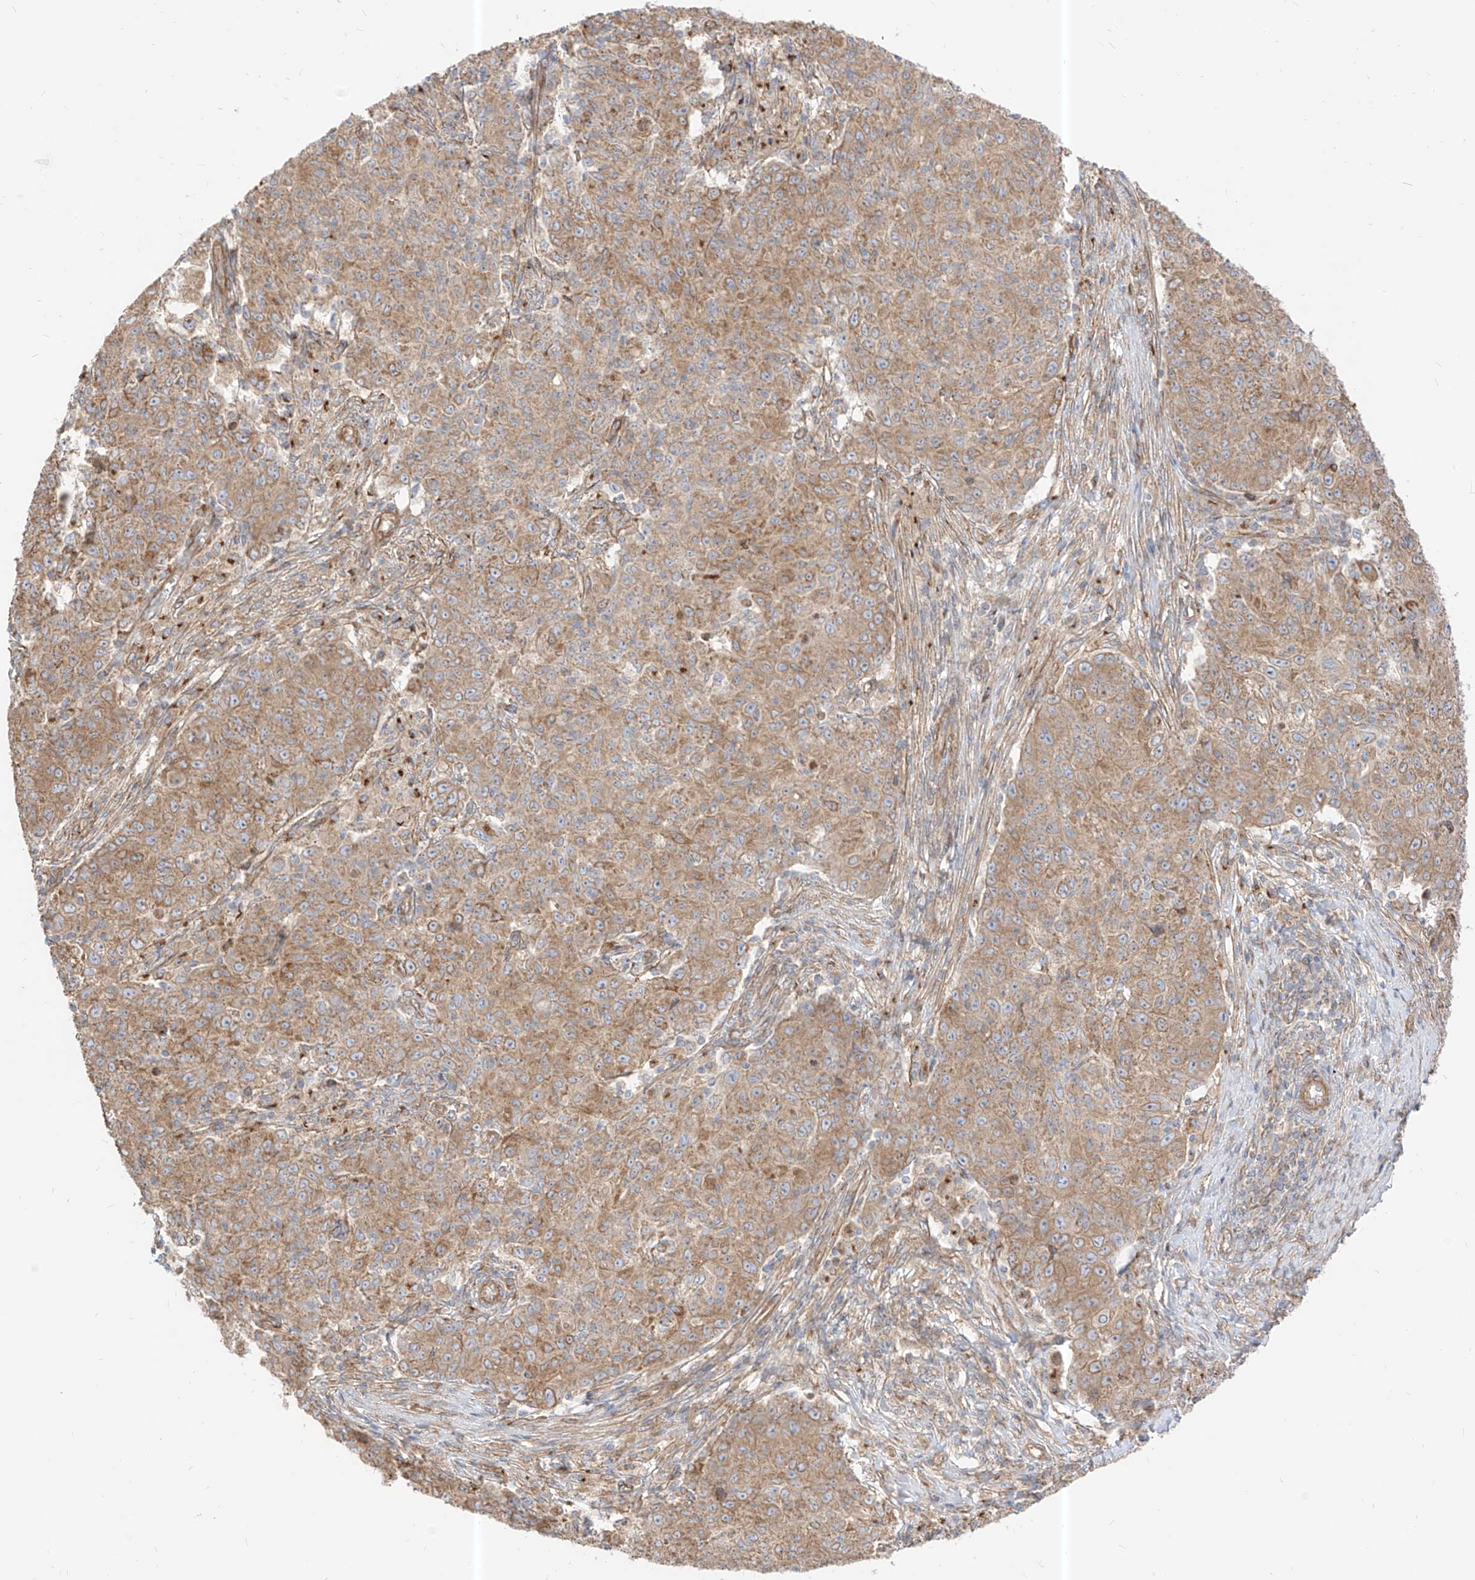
{"staining": {"intensity": "moderate", "quantity": ">75%", "location": "cytoplasmic/membranous"}, "tissue": "ovarian cancer", "cell_type": "Tumor cells", "image_type": "cancer", "snomed": [{"axis": "morphology", "description": "Carcinoma, endometroid"}, {"axis": "topography", "description": "Ovary"}], "caption": "Endometroid carcinoma (ovarian) stained for a protein (brown) demonstrates moderate cytoplasmic/membranous positive staining in approximately >75% of tumor cells.", "gene": "PLCL1", "patient": {"sex": "female", "age": 42}}